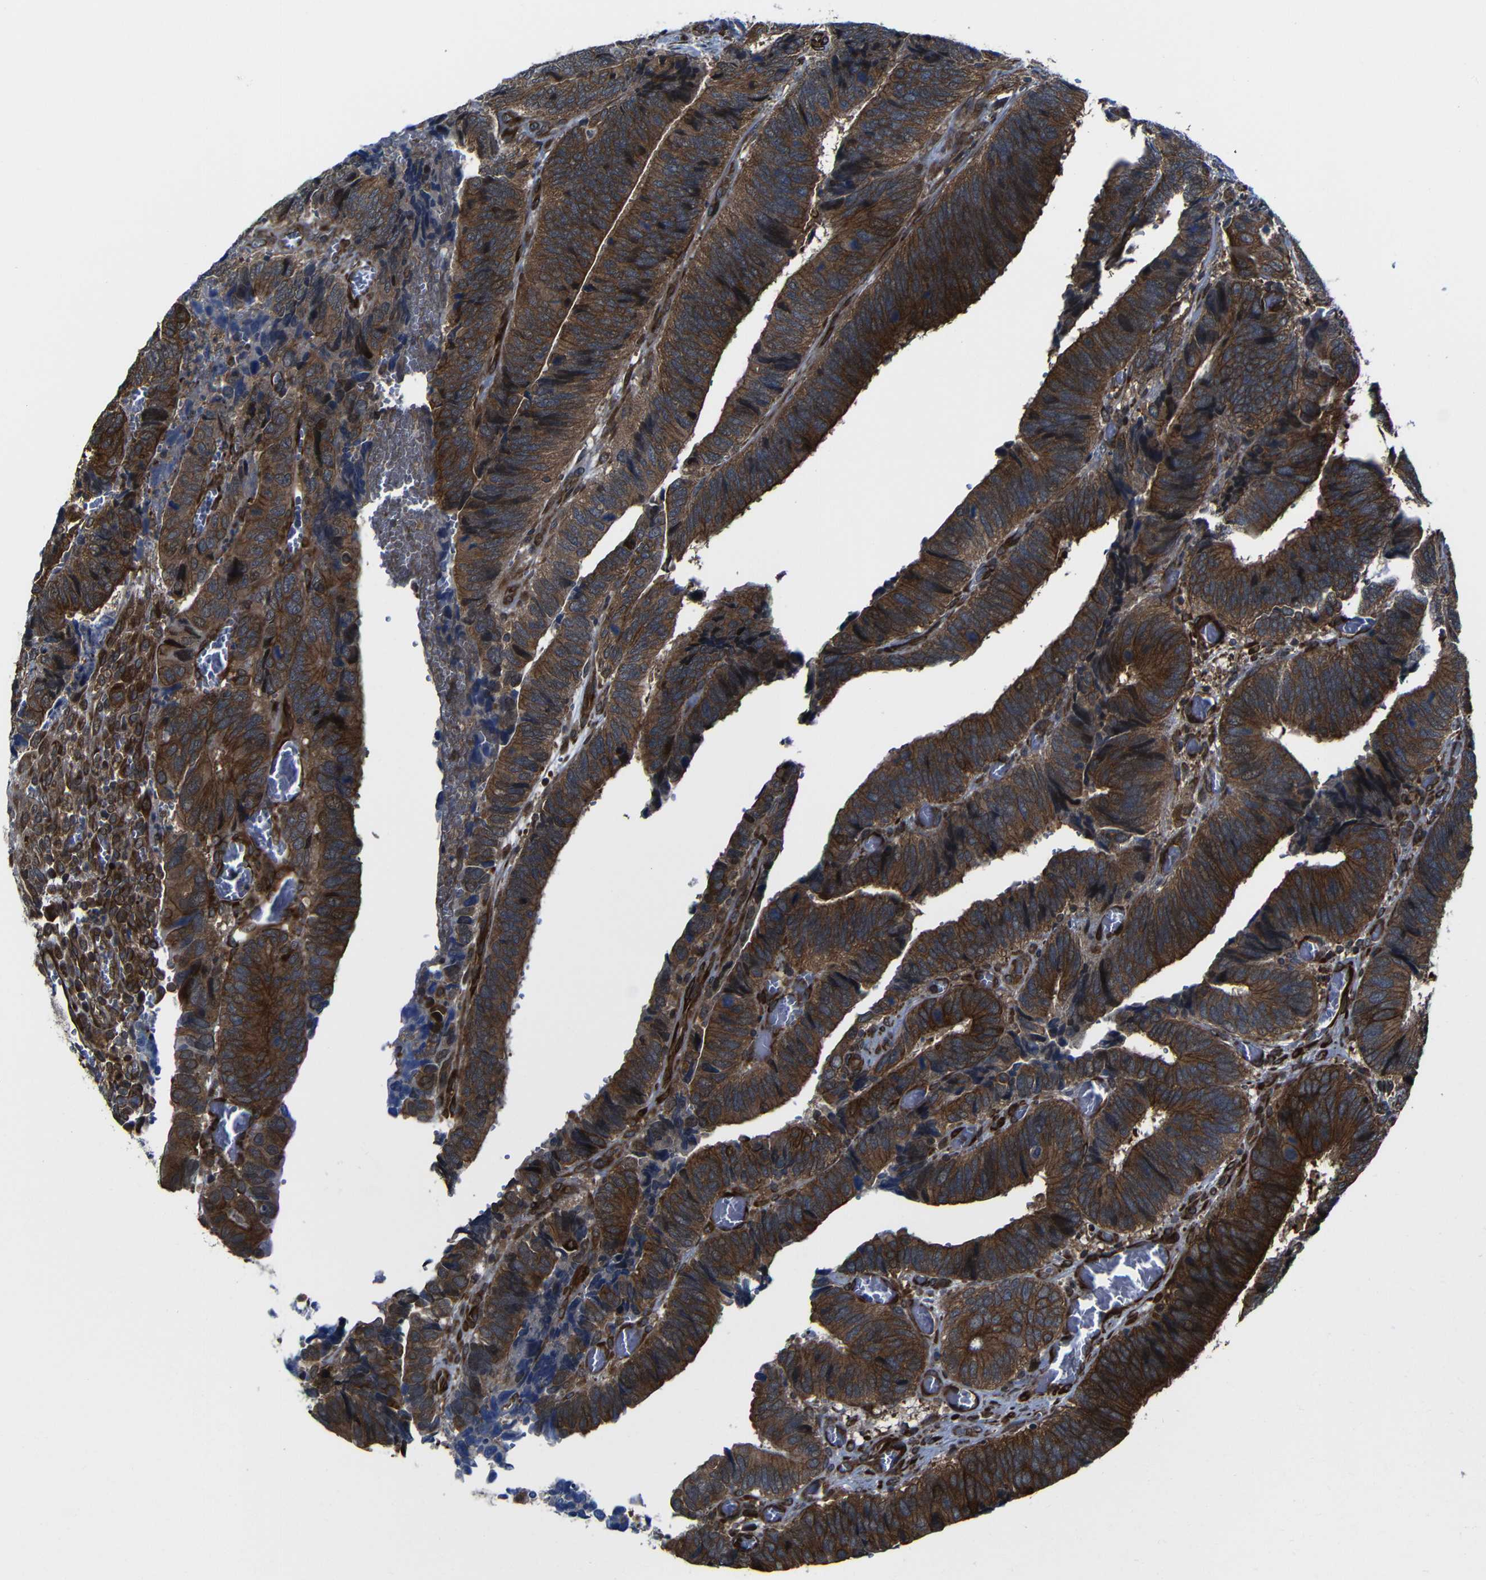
{"staining": {"intensity": "moderate", "quantity": ">75%", "location": "cytoplasmic/membranous"}, "tissue": "colorectal cancer", "cell_type": "Tumor cells", "image_type": "cancer", "snomed": [{"axis": "morphology", "description": "Adenocarcinoma, NOS"}, {"axis": "topography", "description": "Colon"}], "caption": "Colorectal adenocarcinoma stained with IHC demonstrates moderate cytoplasmic/membranous staining in approximately >75% of tumor cells.", "gene": "KIAA0513", "patient": {"sex": "male", "age": 72}}